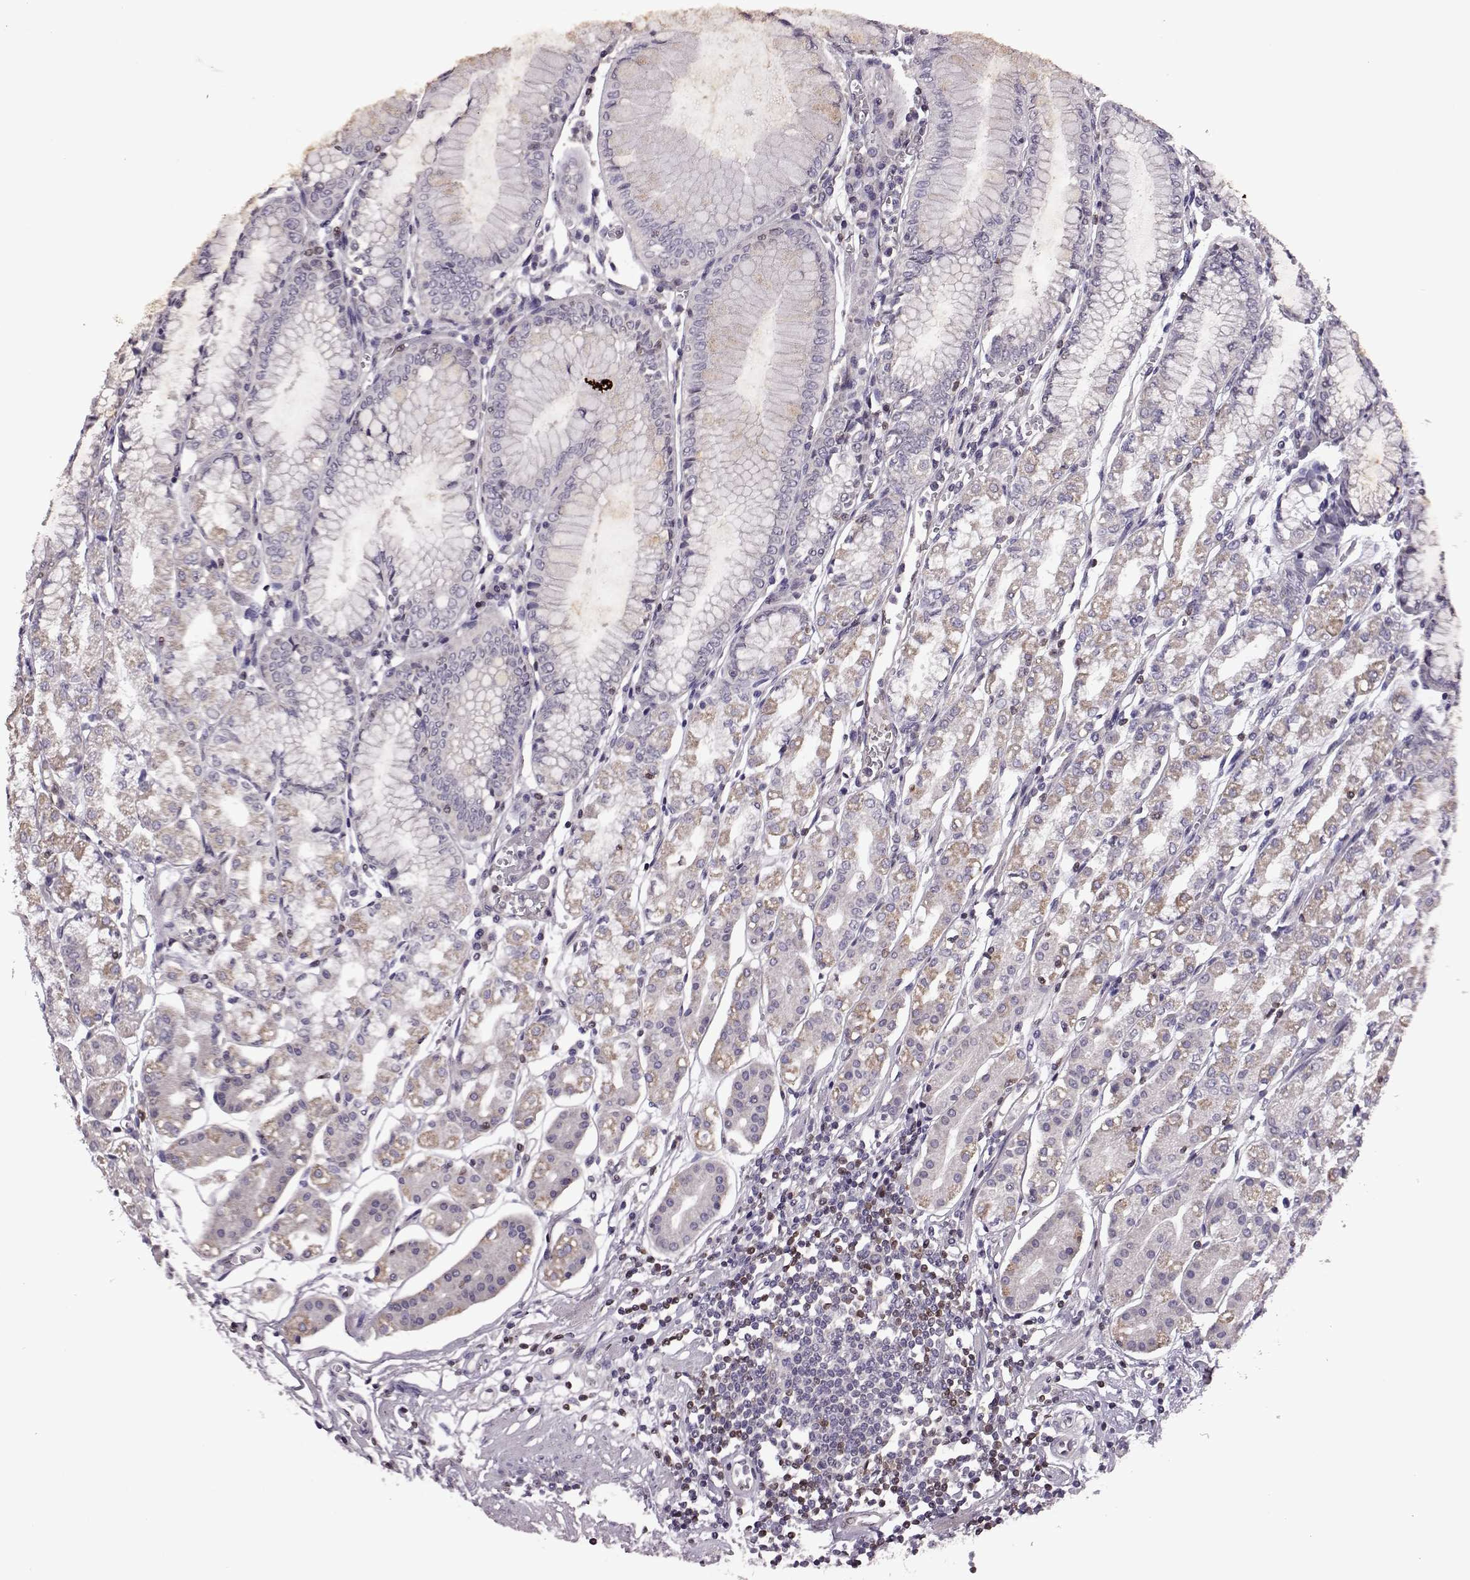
{"staining": {"intensity": "weak", "quantity": "25%-75%", "location": "cytoplasmic/membranous"}, "tissue": "stomach", "cell_type": "Glandular cells", "image_type": "normal", "snomed": [{"axis": "morphology", "description": "Normal tissue, NOS"}, {"axis": "topography", "description": "Skeletal muscle"}, {"axis": "topography", "description": "Stomach"}], "caption": "The micrograph exhibits immunohistochemical staining of normal stomach. There is weak cytoplasmic/membranous positivity is present in about 25%-75% of glandular cells. The staining is performed using DAB (3,3'-diaminobenzidine) brown chromogen to label protein expression. The nuclei are counter-stained blue using hematoxylin.", "gene": "CDC42SE1", "patient": {"sex": "female", "age": 57}}